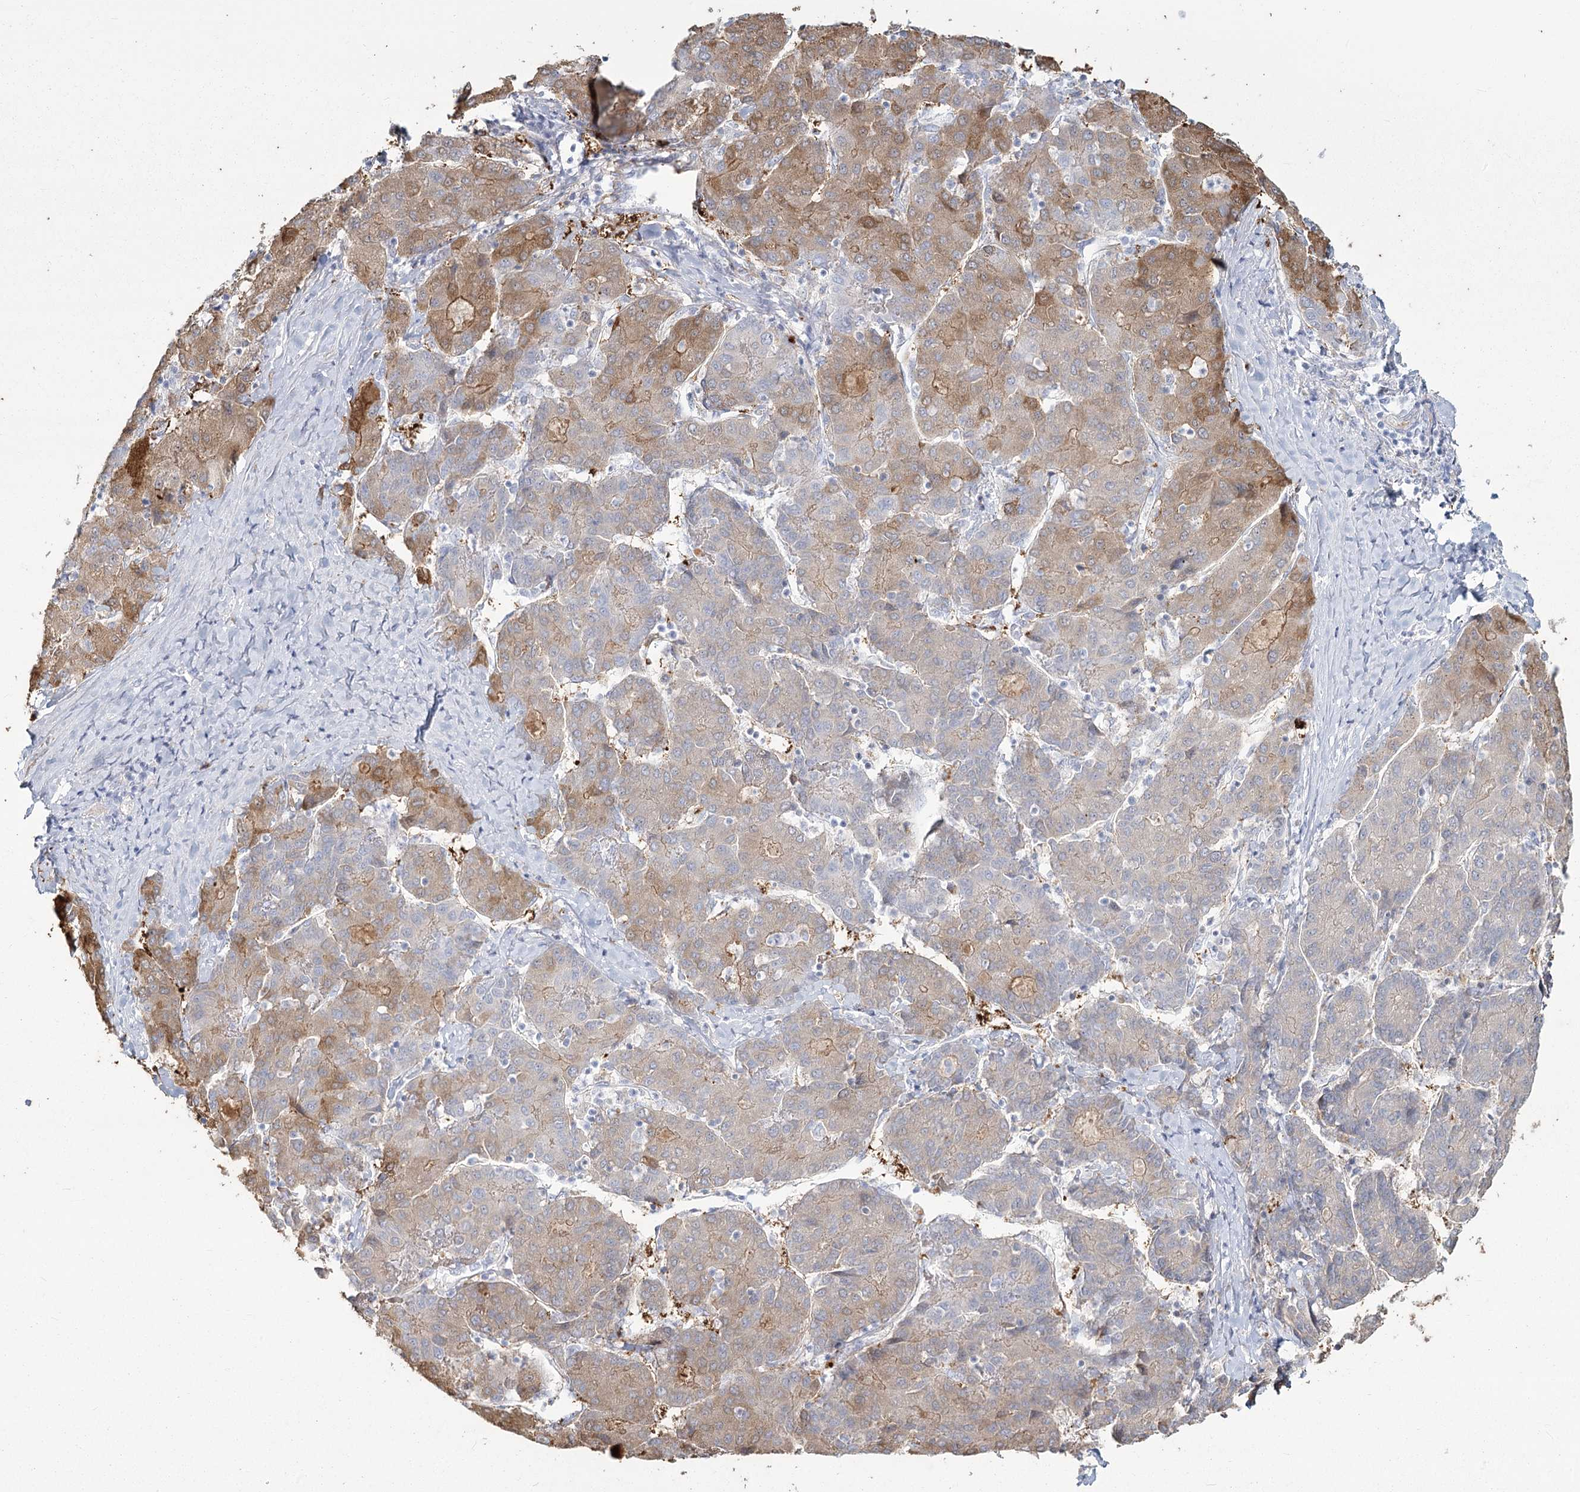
{"staining": {"intensity": "moderate", "quantity": "25%-75%", "location": "cytoplasmic/membranous"}, "tissue": "liver cancer", "cell_type": "Tumor cells", "image_type": "cancer", "snomed": [{"axis": "morphology", "description": "Carcinoma, Hepatocellular, NOS"}, {"axis": "topography", "description": "Liver"}], "caption": "Tumor cells exhibit medium levels of moderate cytoplasmic/membranous positivity in about 25%-75% of cells in human liver cancer.", "gene": "SLC6A19", "patient": {"sex": "male", "age": 65}}